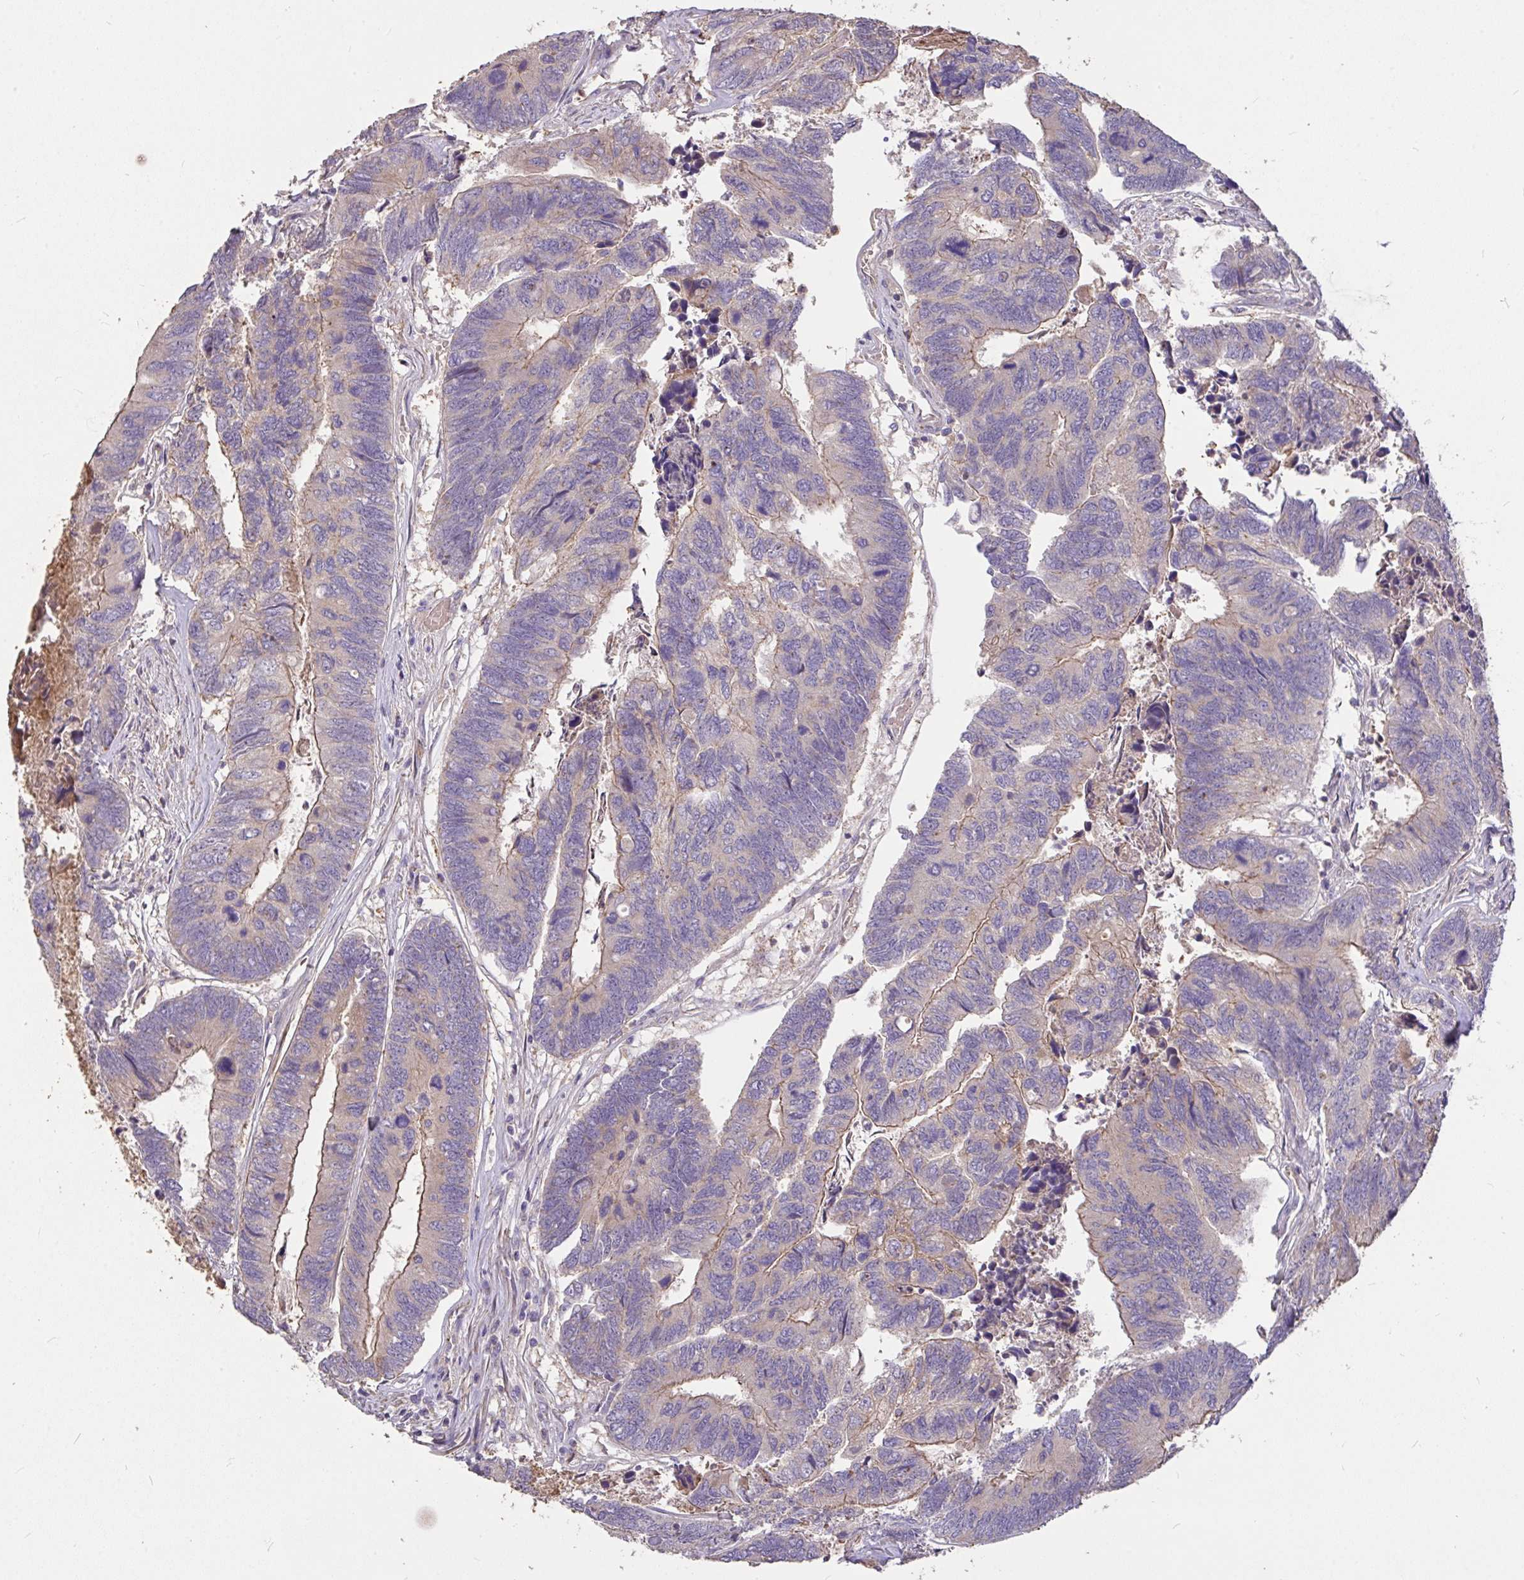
{"staining": {"intensity": "weak", "quantity": "<25%", "location": "cytoplasmic/membranous"}, "tissue": "colorectal cancer", "cell_type": "Tumor cells", "image_type": "cancer", "snomed": [{"axis": "morphology", "description": "Adenocarcinoma, NOS"}, {"axis": "topography", "description": "Colon"}], "caption": "Photomicrograph shows no protein expression in tumor cells of colorectal cancer tissue.", "gene": "FCER1A", "patient": {"sex": "female", "age": 67}}